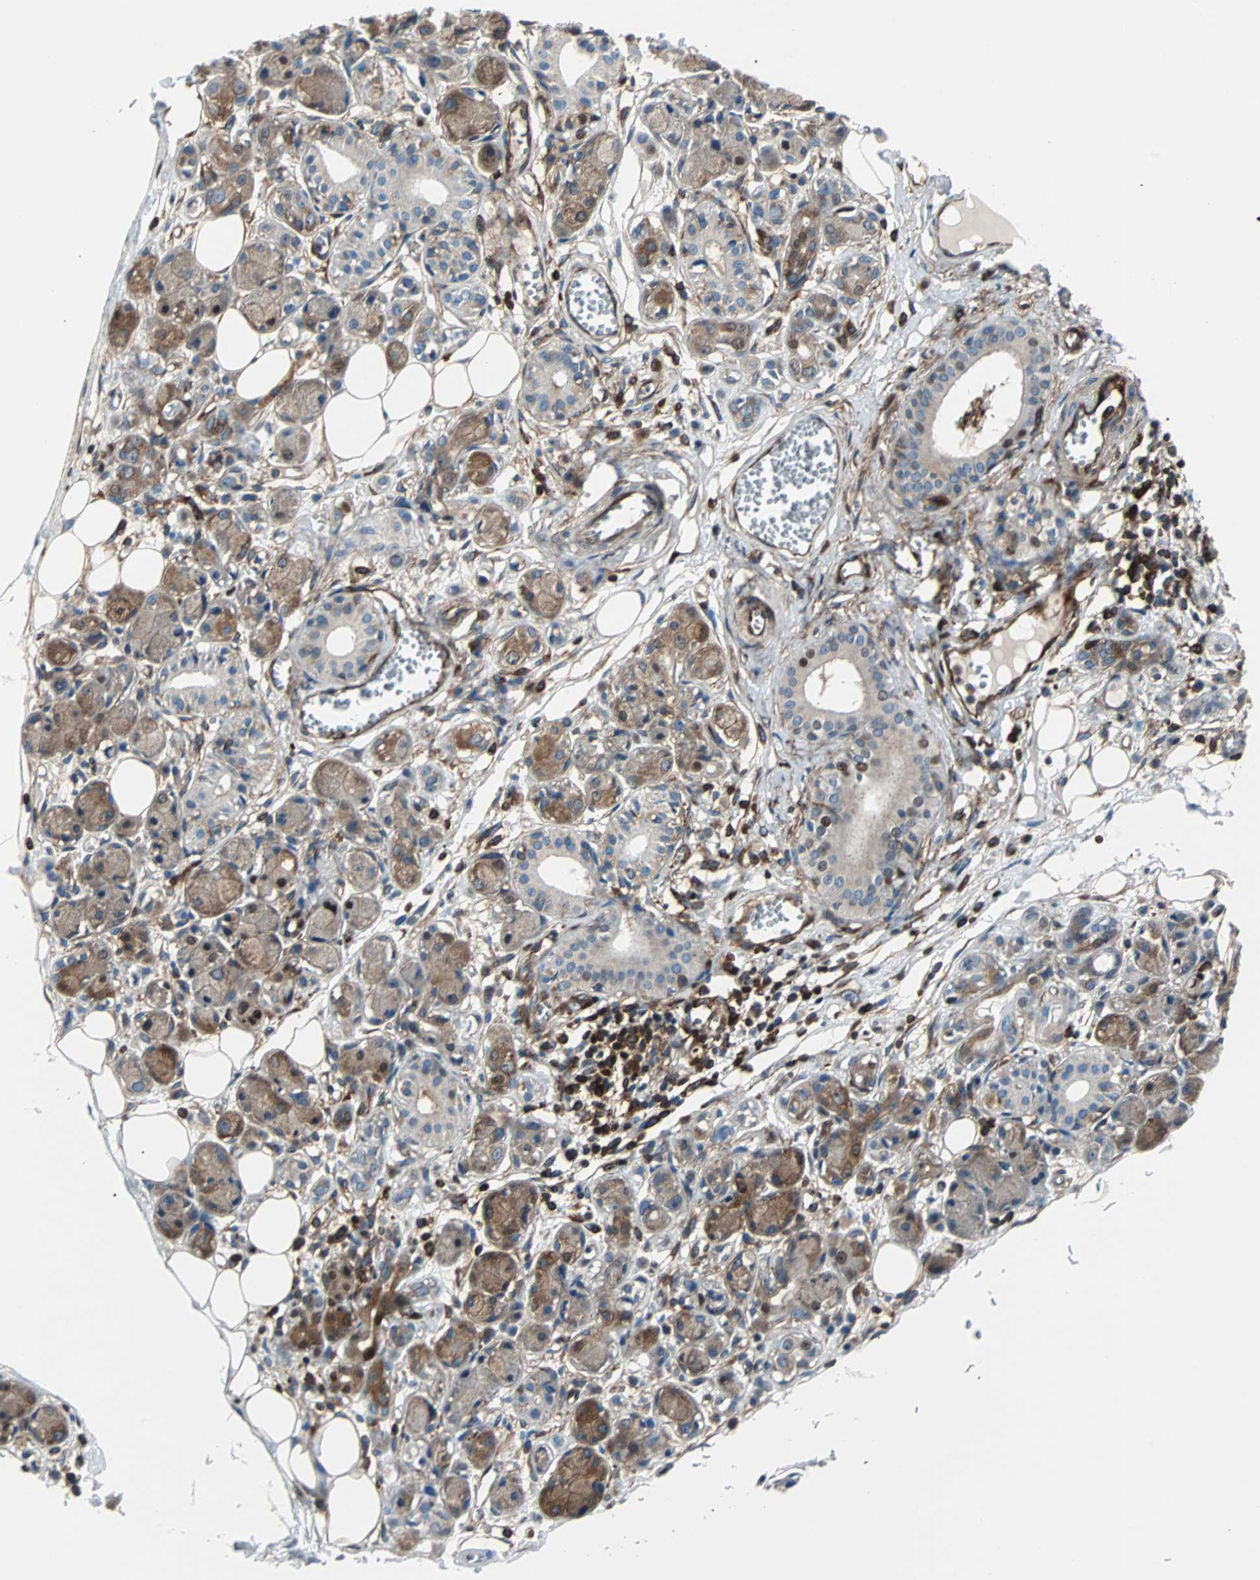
{"staining": {"intensity": "weak", "quantity": "25%-75%", "location": "cytoplasmic/membranous"}, "tissue": "adipose tissue", "cell_type": "Adipocytes", "image_type": "normal", "snomed": [{"axis": "morphology", "description": "Normal tissue, NOS"}, {"axis": "morphology", "description": "Inflammation, NOS"}, {"axis": "topography", "description": "Vascular tissue"}, {"axis": "topography", "description": "Salivary gland"}], "caption": "Immunohistochemistry image of benign human adipose tissue stained for a protein (brown), which reveals low levels of weak cytoplasmic/membranous expression in approximately 25%-75% of adipocytes.", "gene": "RELA", "patient": {"sex": "female", "age": 75}}